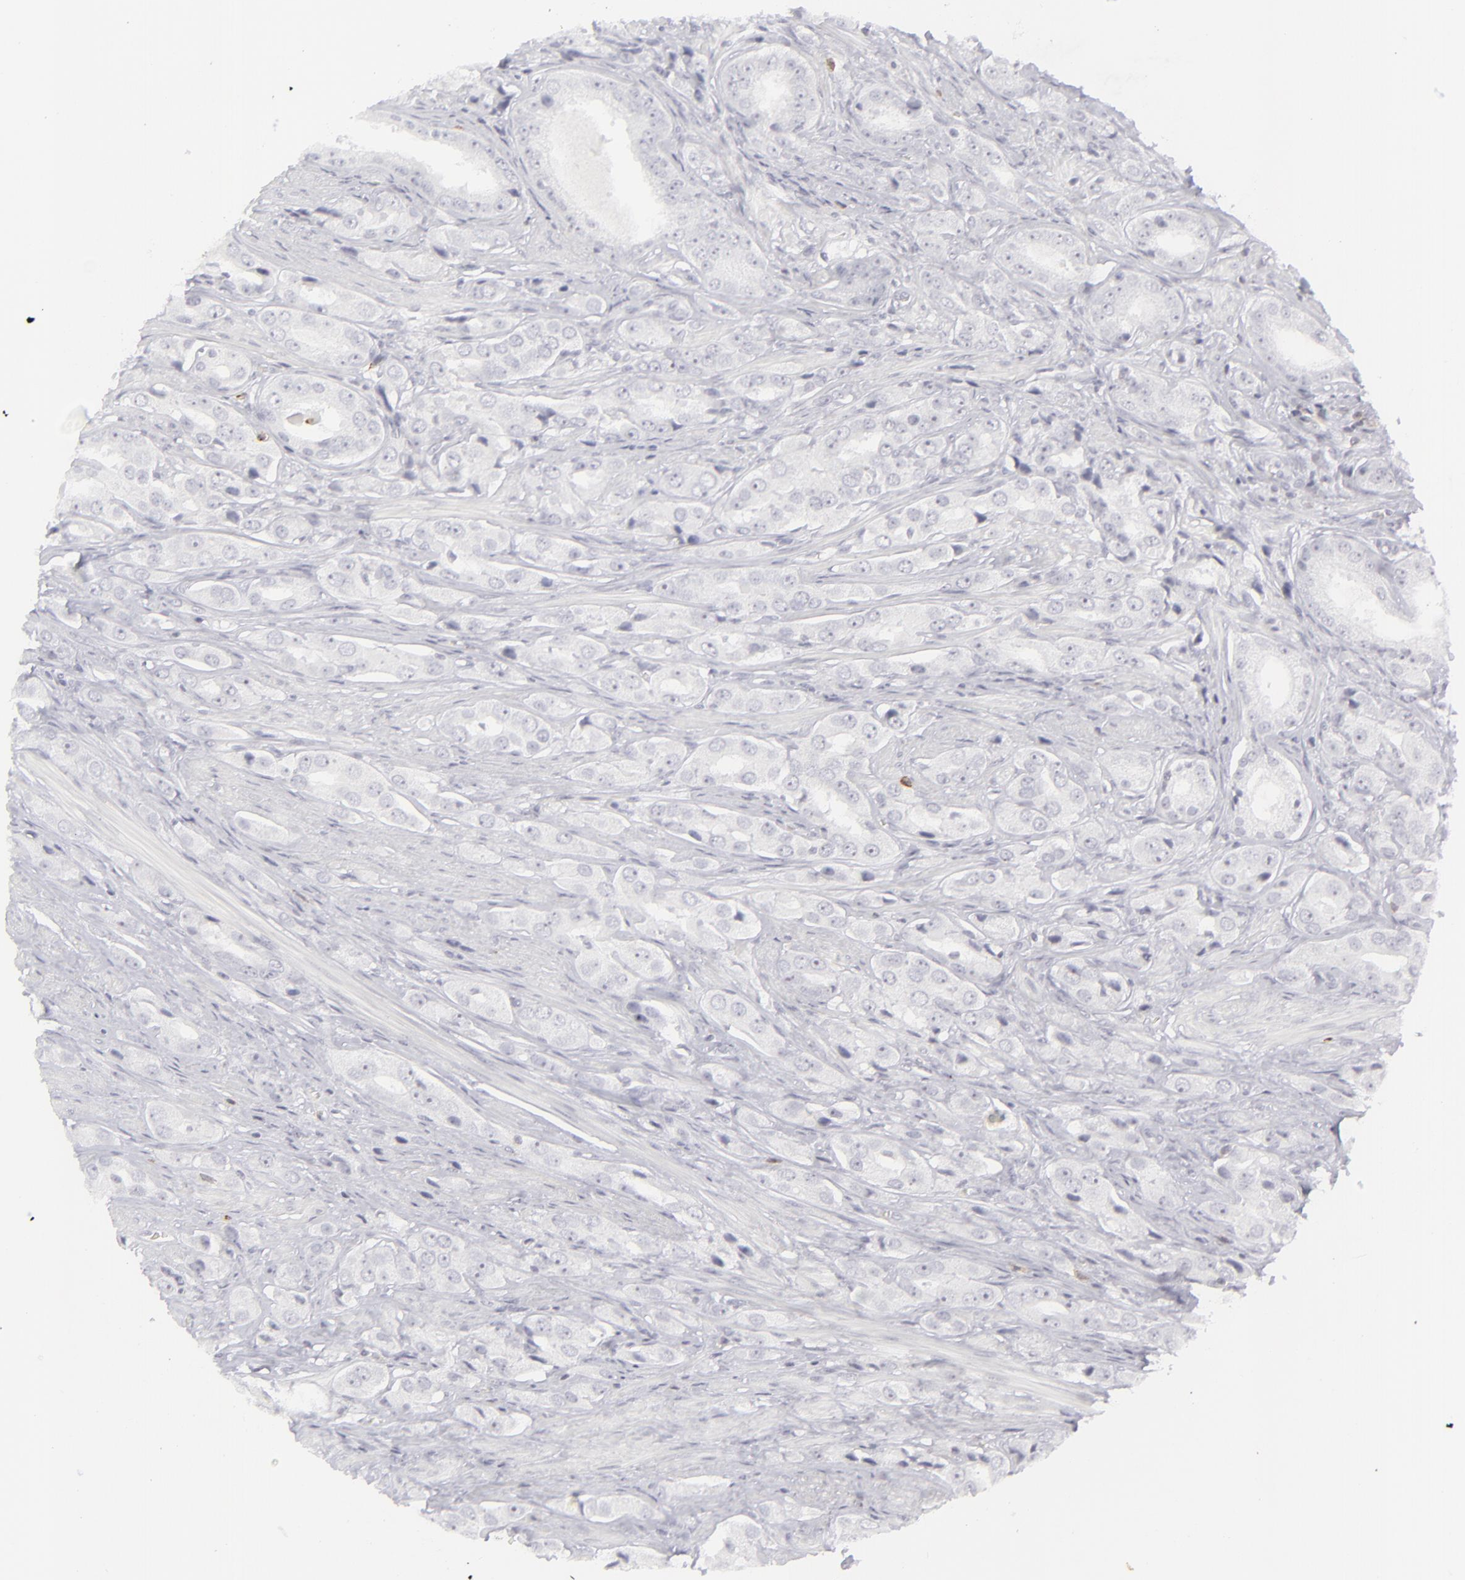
{"staining": {"intensity": "negative", "quantity": "none", "location": "none"}, "tissue": "prostate cancer", "cell_type": "Tumor cells", "image_type": "cancer", "snomed": [{"axis": "morphology", "description": "Adenocarcinoma, Medium grade"}, {"axis": "topography", "description": "Prostate"}], "caption": "Photomicrograph shows no significant protein positivity in tumor cells of prostate medium-grade adenocarcinoma.", "gene": "CD7", "patient": {"sex": "male", "age": 53}}